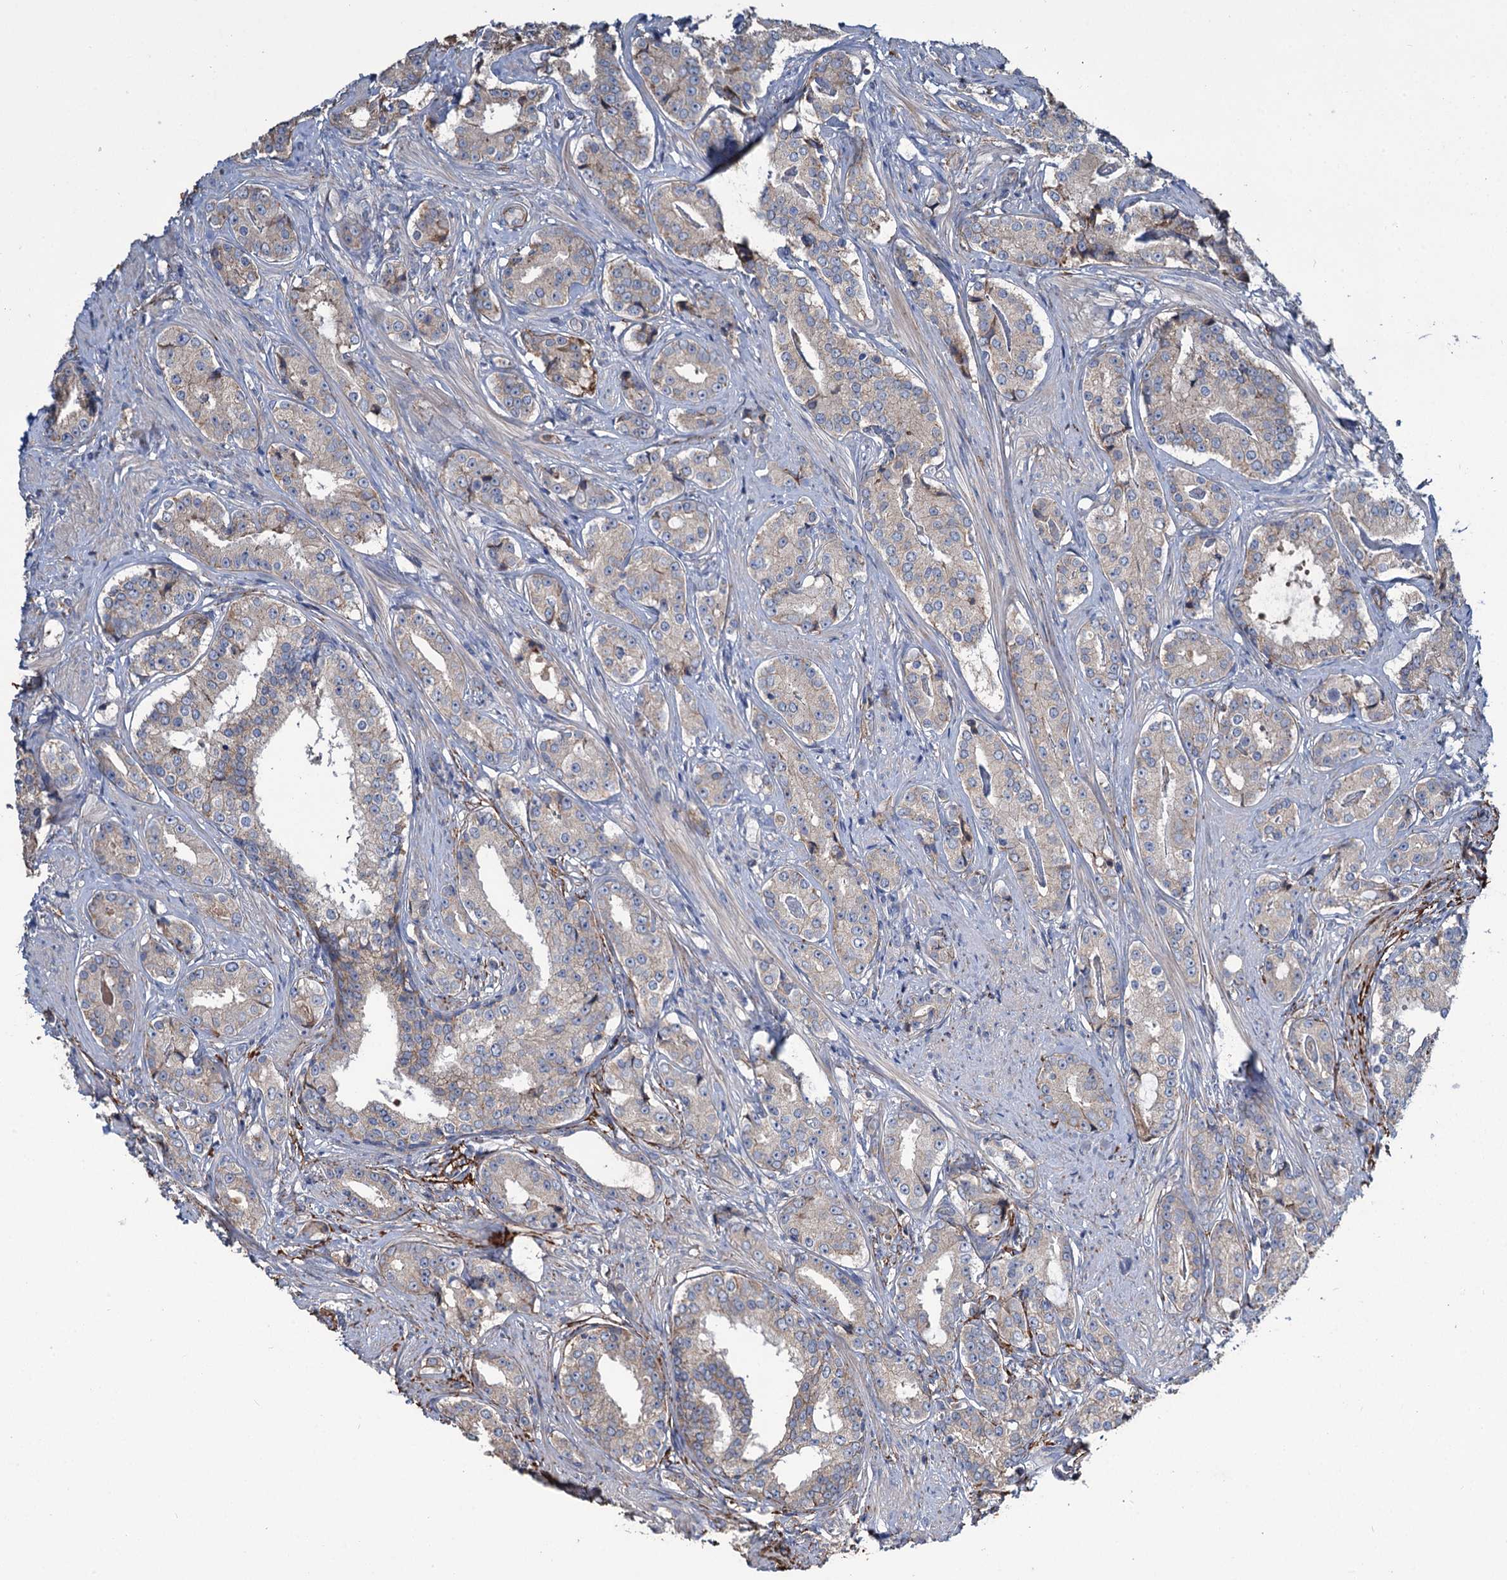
{"staining": {"intensity": "weak", "quantity": "<25%", "location": "cytoplasmic/membranous"}, "tissue": "prostate cancer", "cell_type": "Tumor cells", "image_type": "cancer", "snomed": [{"axis": "morphology", "description": "Adenocarcinoma, High grade"}, {"axis": "topography", "description": "Prostate"}], "caption": "DAB immunohistochemical staining of human prostate cancer (adenocarcinoma (high-grade)) exhibits no significant positivity in tumor cells.", "gene": "URAD", "patient": {"sex": "male", "age": 58}}